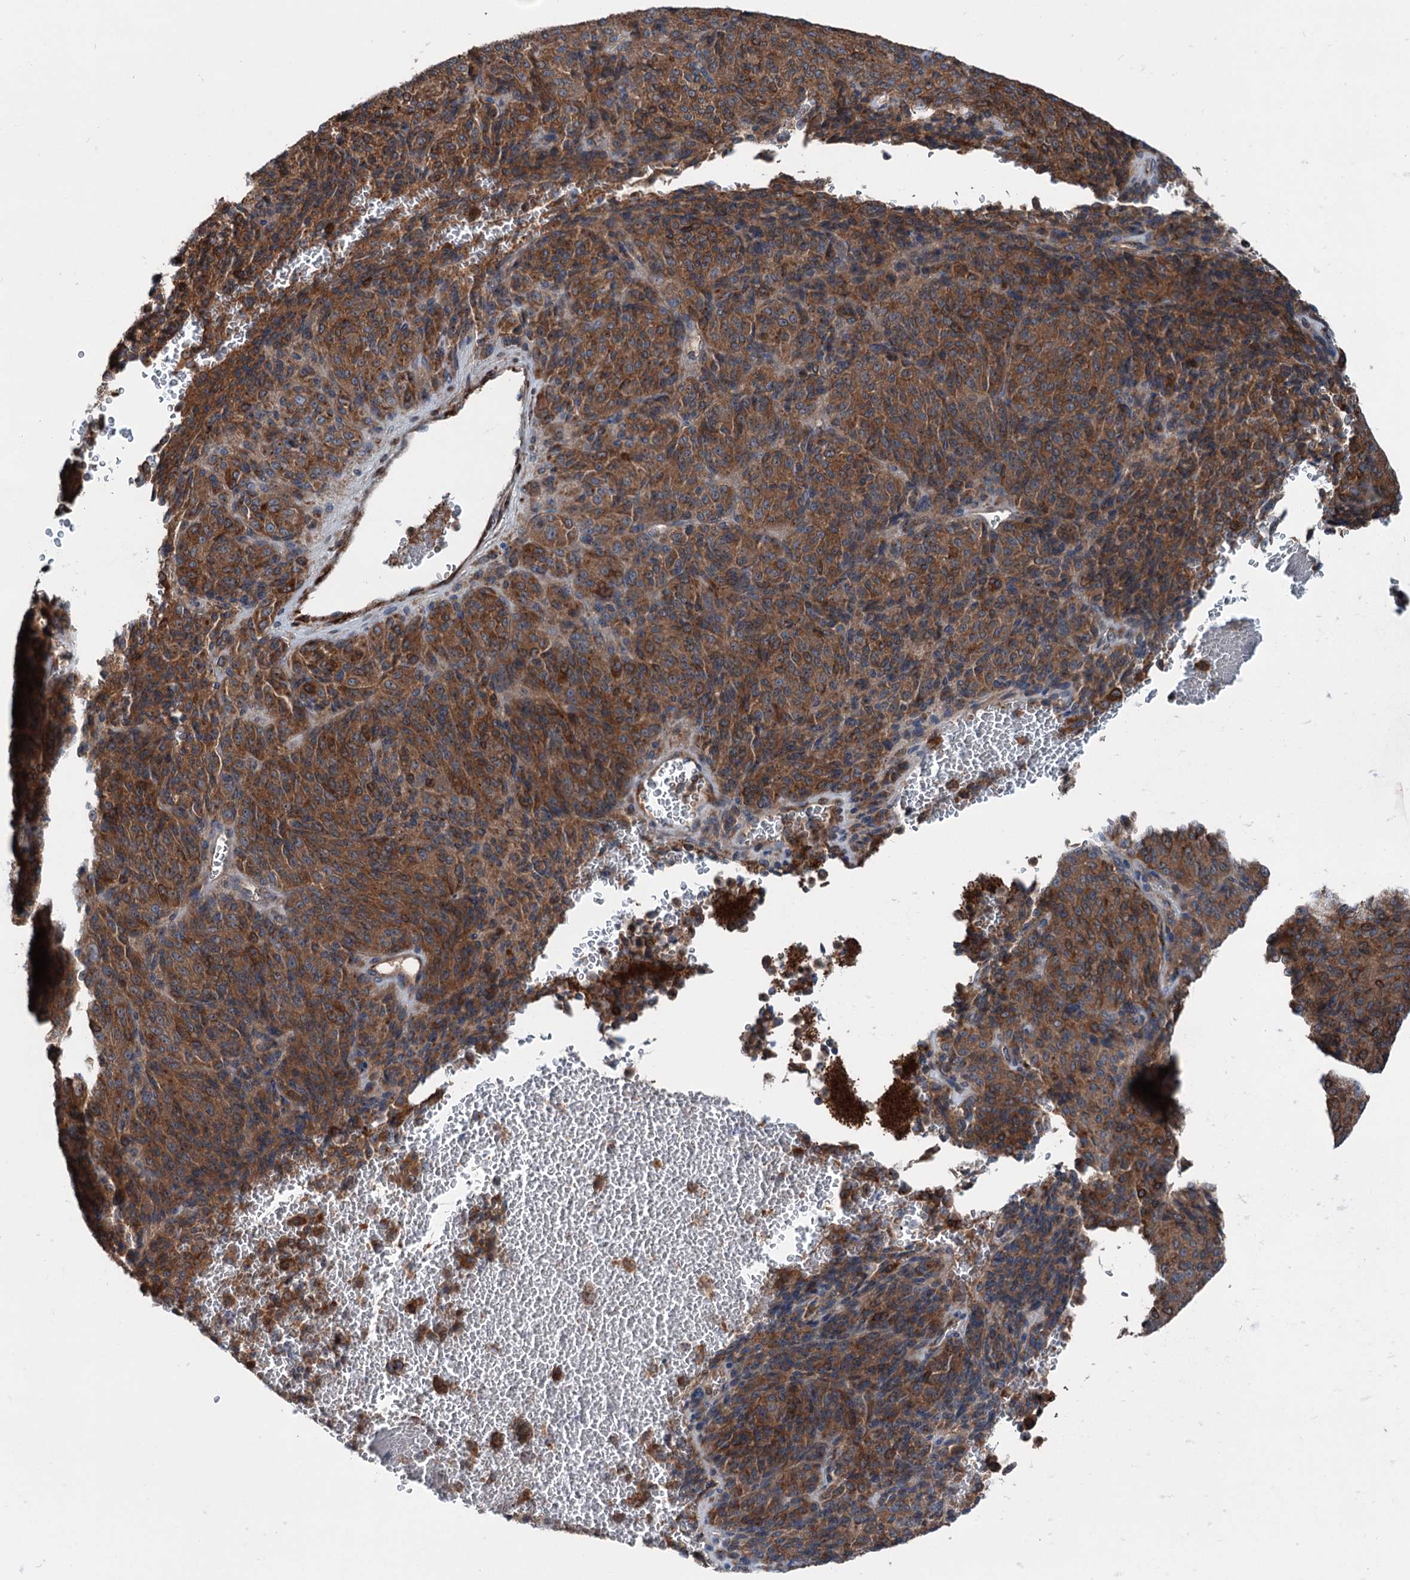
{"staining": {"intensity": "moderate", "quantity": ">75%", "location": "cytoplasmic/membranous"}, "tissue": "melanoma", "cell_type": "Tumor cells", "image_type": "cancer", "snomed": [{"axis": "morphology", "description": "Malignant melanoma, Metastatic site"}, {"axis": "topography", "description": "Brain"}], "caption": "Immunohistochemical staining of human malignant melanoma (metastatic site) displays moderate cytoplasmic/membranous protein staining in approximately >75% of tumor cells.", "gene": "CALCOCO1", "patient": {"sex": "female", "age": 56}}